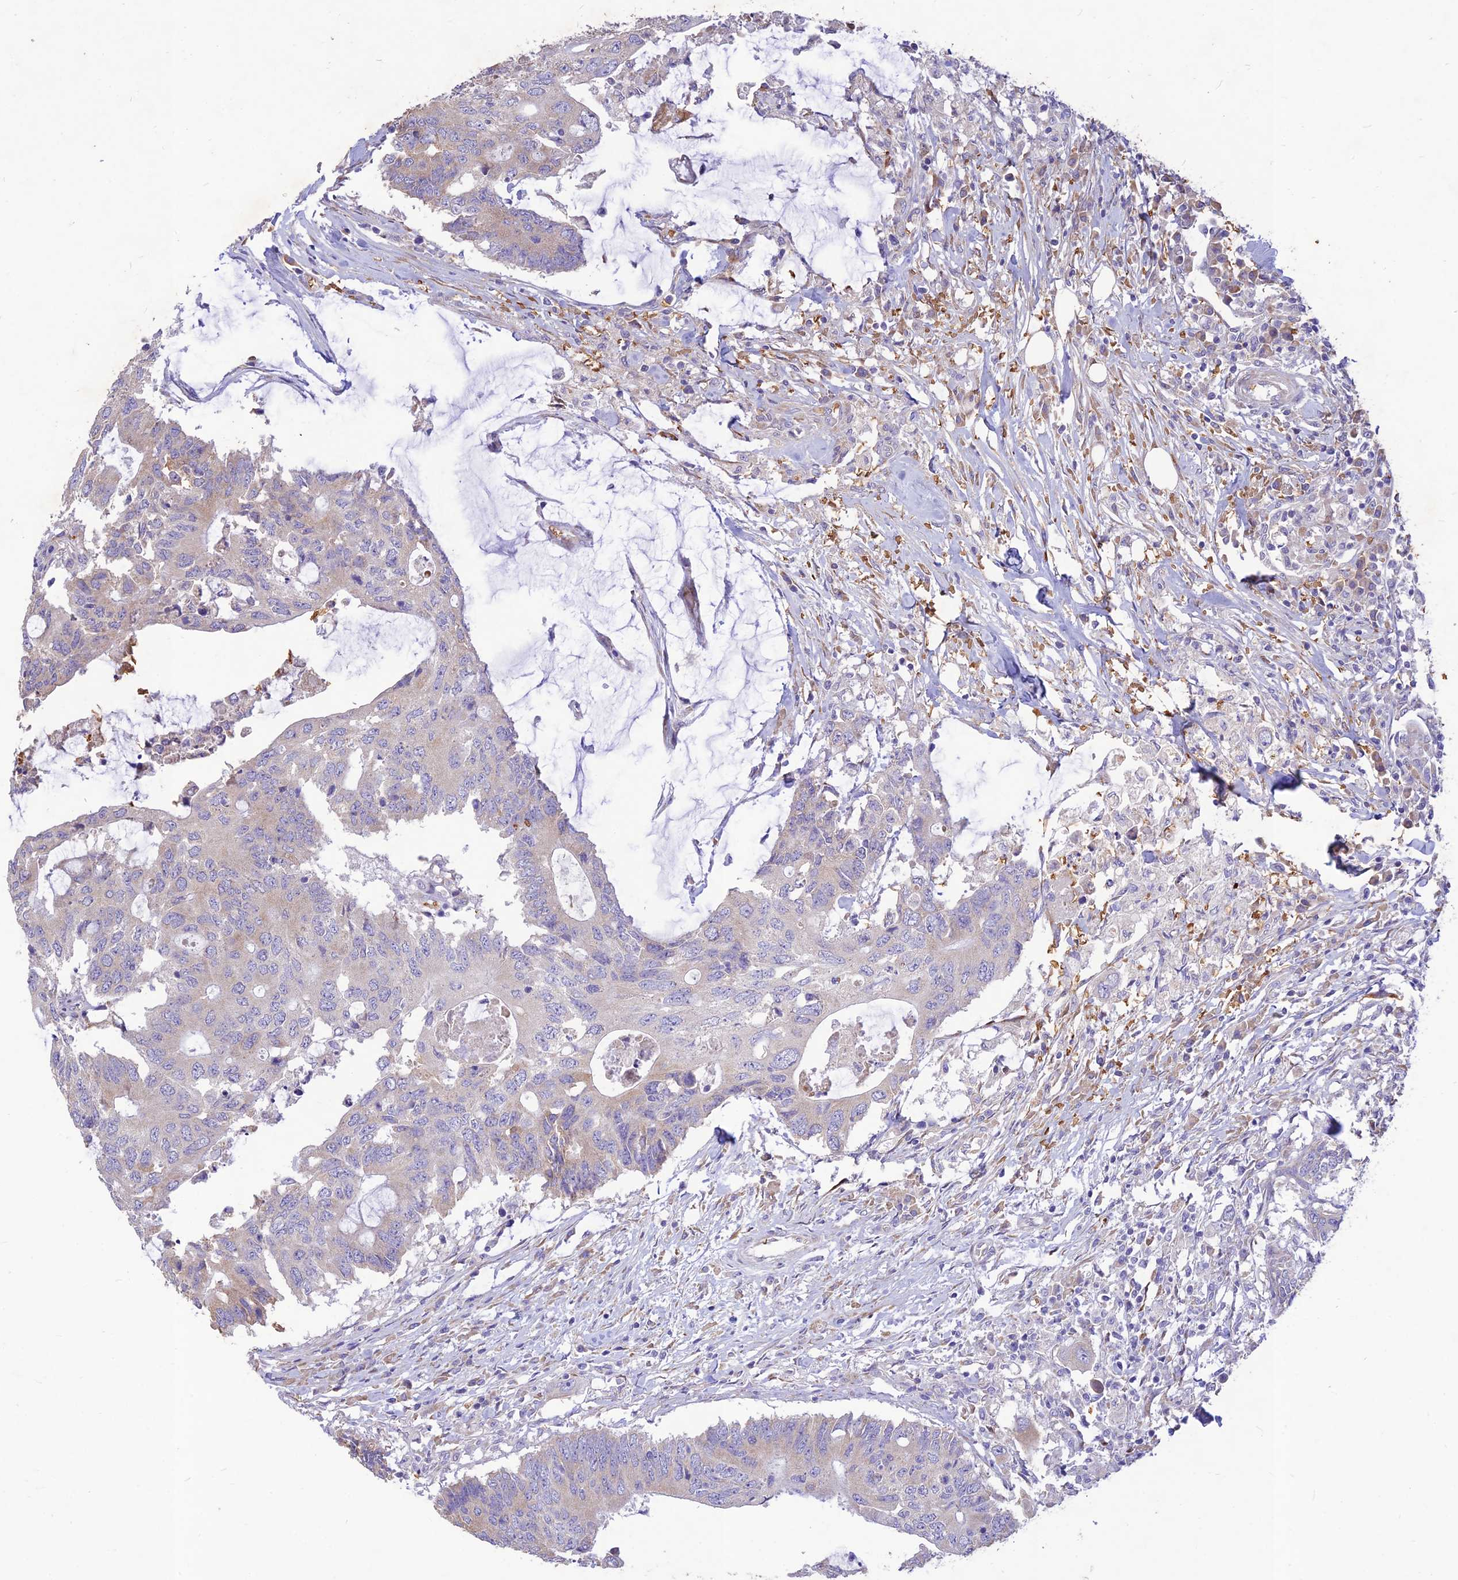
{"staining": {"intensity": "negative", "quantity": "none", "location": "none"}, "tissue": "colorectal cancer", "cell_type": "Tumor cells", "image_type": "cancer", "snomed": [{"axis": "morphology", "description": "Adenocarcinoma, NOS"}, {"axis": "topography", "description": "Colon"}], "caption": "DAB immunohistochemical staining of colorectal cancer exhibits no significant expression in tumor cells.", "gene": "PPP1R11", "patient": {"sex": "male", "age": 71}}